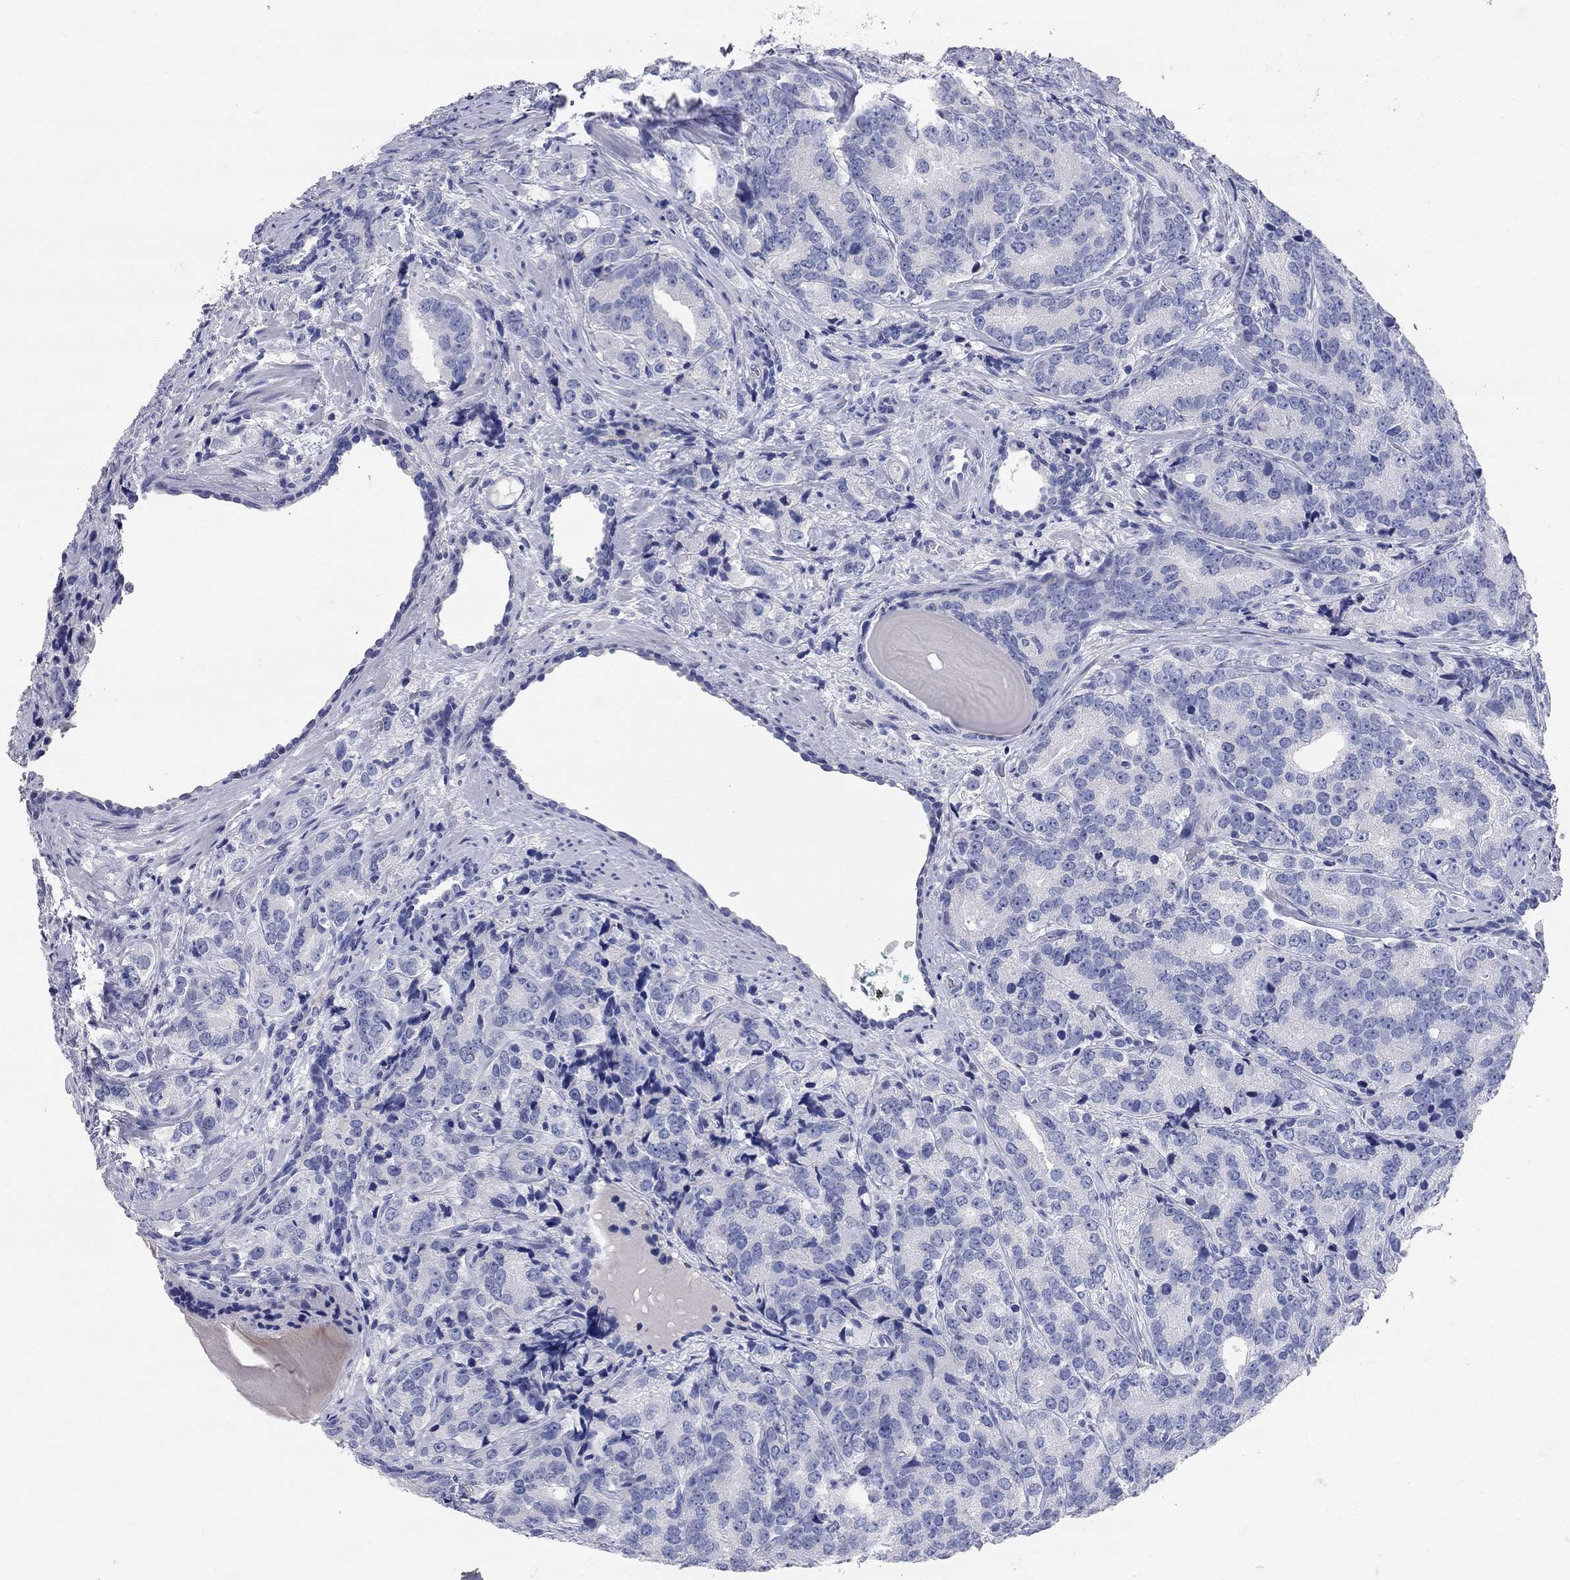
{"staining": {"intensity": "negative", "quantity": "none", "location": "none"}, "tissue": "prostate cancer", "cell_type": "Tumor cells", "image_type": "cancer", "snomed": [{"axis": "morphology", "description": "Adenocarcinoma, NOS"}, {"axis": "topography", "description": "Prostate"}], "caption": "IHC histopathology image of neoplastic tissue: human prostate adenocarcinoma stained with DAB shows no significant protein expression in tumor cells.", "gene": "AOX1", "patient": {"sex": "male", "age": 71}}